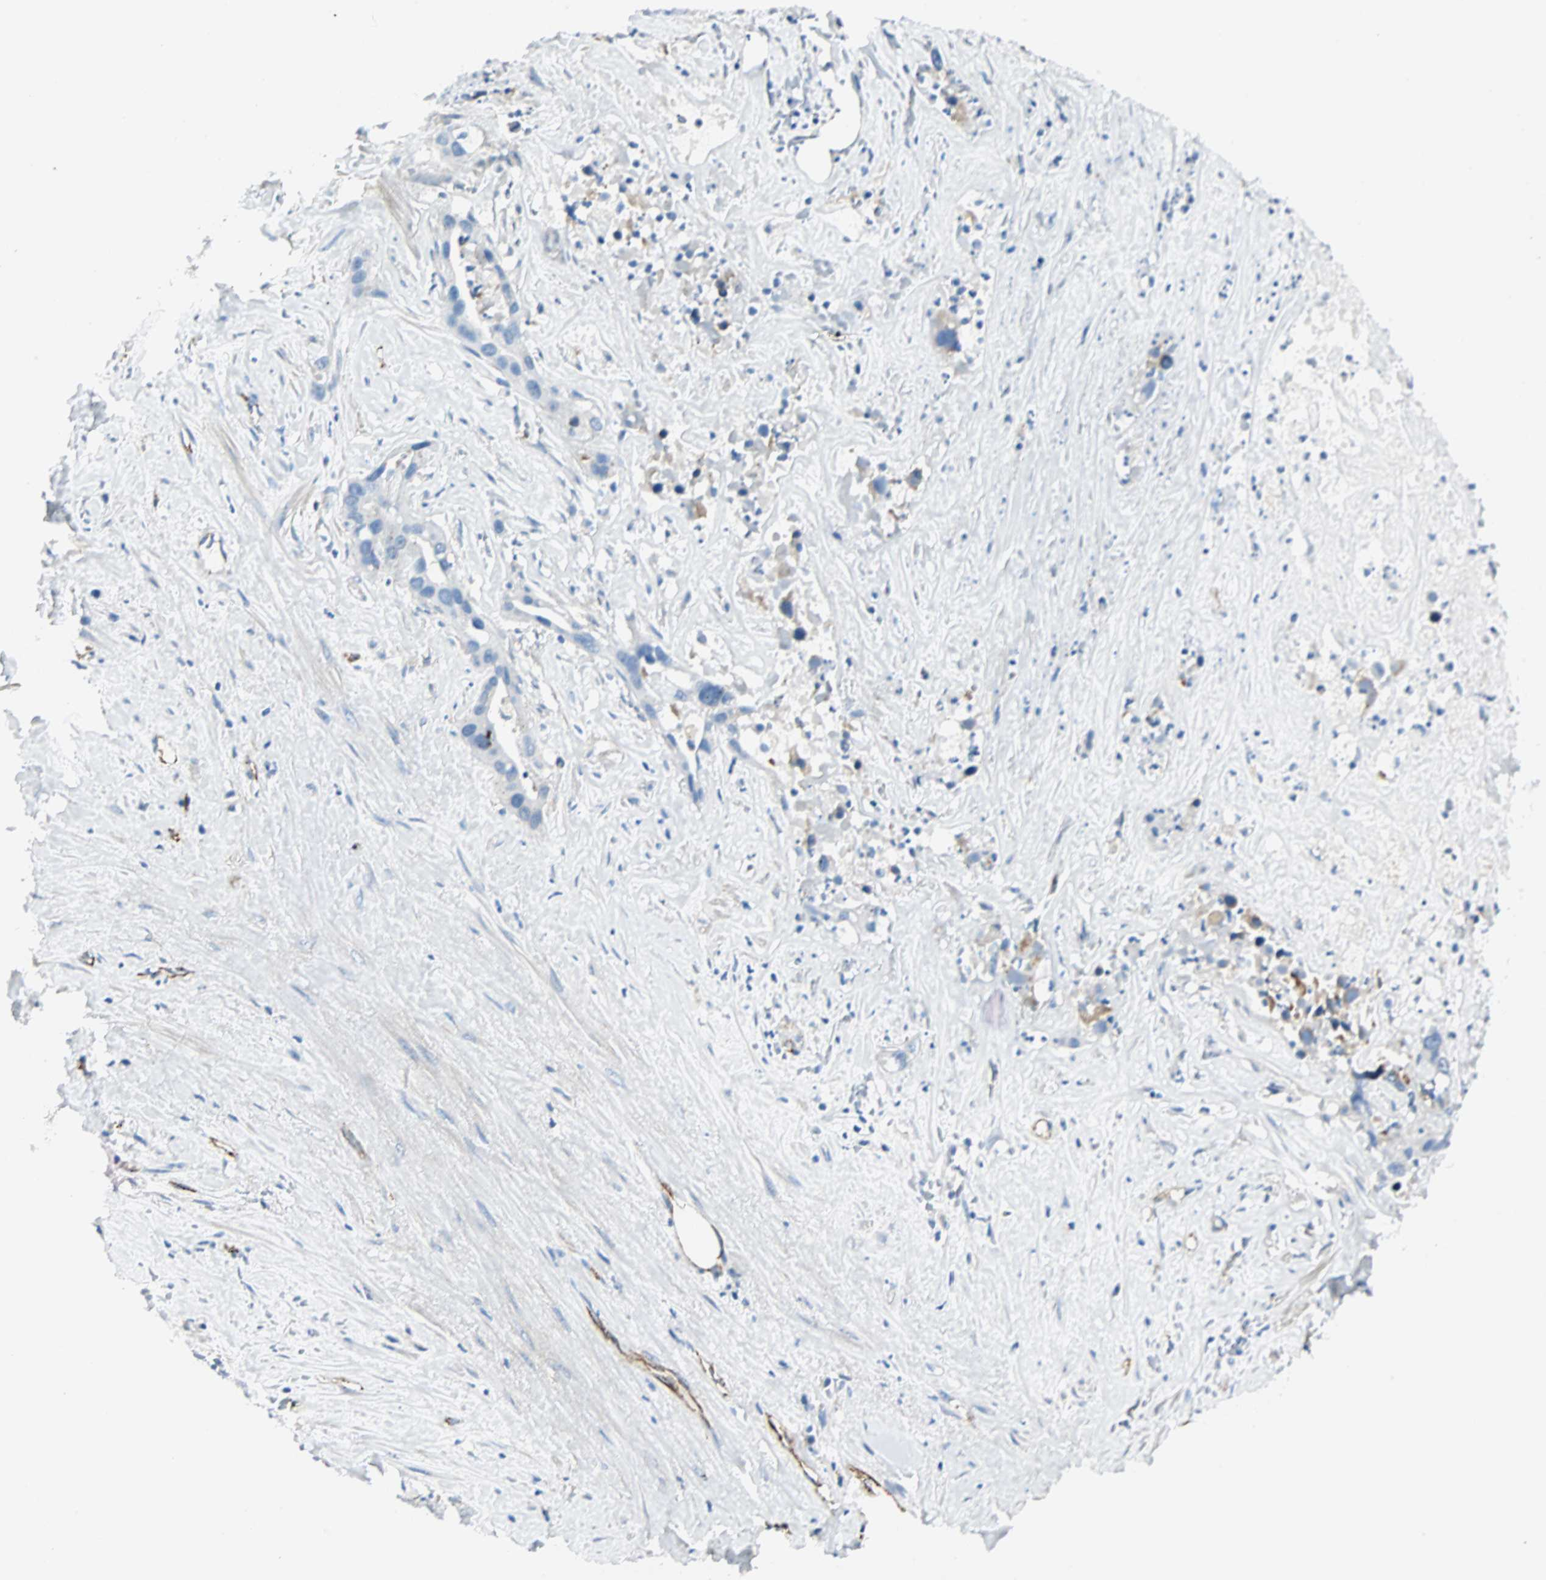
{"staining": {"intensity": "negative", "quantity": "none", "location": "none"}, "tissue": "liver cancer", "cell_type": "Tumor cells", "image_type": "cancer", "snomed": [{"axis": "morphology", "description": "Cholangiocarcinoma"}, {"axis": "topography", "description": "Liver"}], "caption": "Immunohistochemistry of liver cholangiocarcinoma demonstrates no positivity in tumor cells.", "gene": "VPS9D1", "patient": {"sex": "female", "age": 65}}